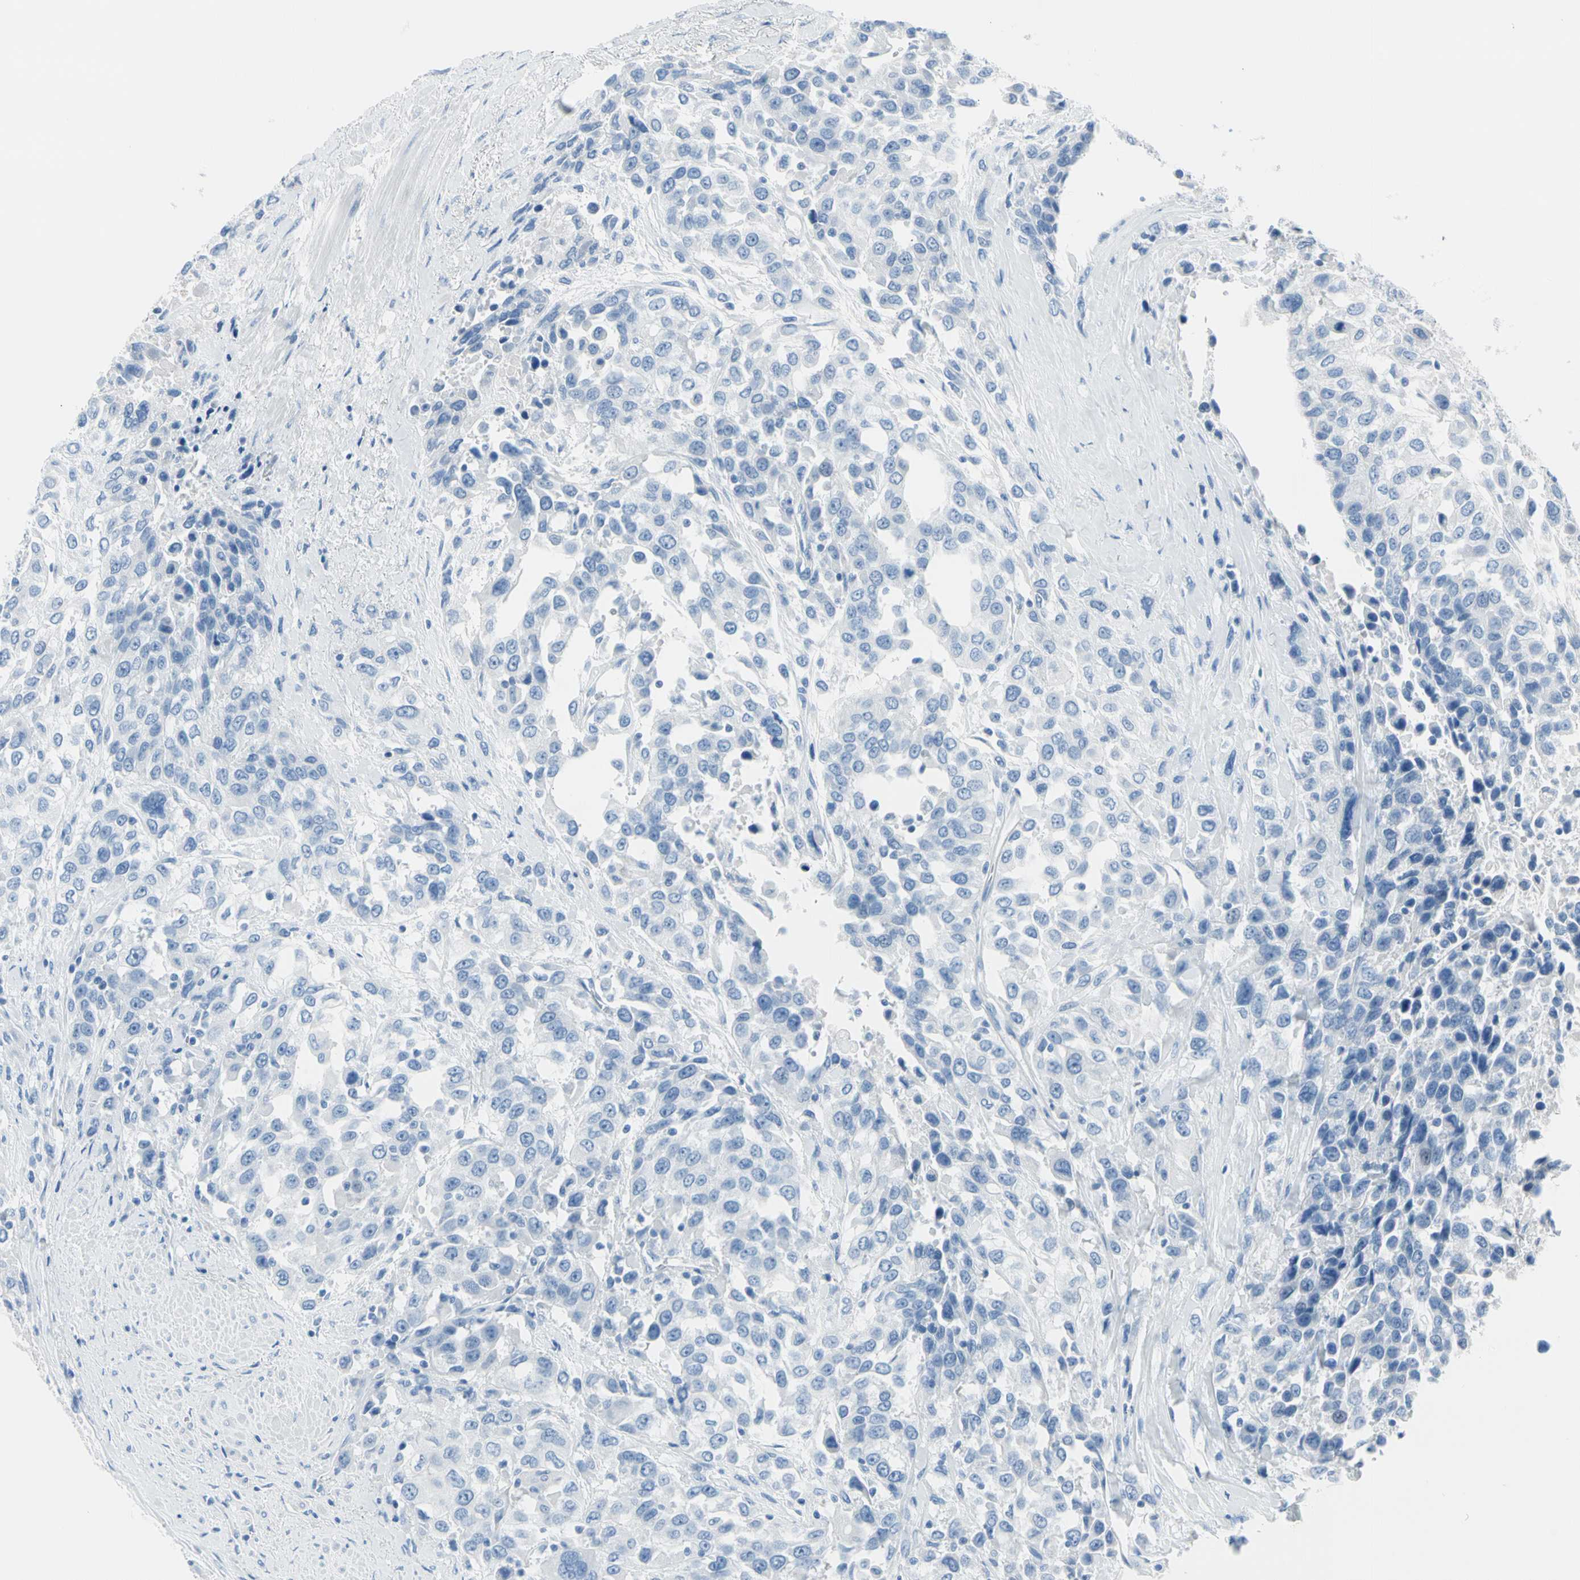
{"staining": {"intensity": "negative", "quantity": "none", "location": "none"}, "tissue": "urothelial cancer", "cell_type": "Tumor cells", "image_type": "cancer", "snomed": [{"axis": "morphology", "description": "Urothelial carcinoma, High grade"}, {"axis": "topography", "description": "Urinary bladder"}], "caption": "Immunohistochemistry (IHC) histopathology image of neoplastic tissue: human high-grade urothelial carcinoma stained with DAB (3,3'-diaminobenzidine) reveals no significant protein positivity in tumor cells. (Immunohistochemistry, brightfield microscopy, high magnification).", "gene": "TPO", "patient": {"sex": "female", "age": 80}}